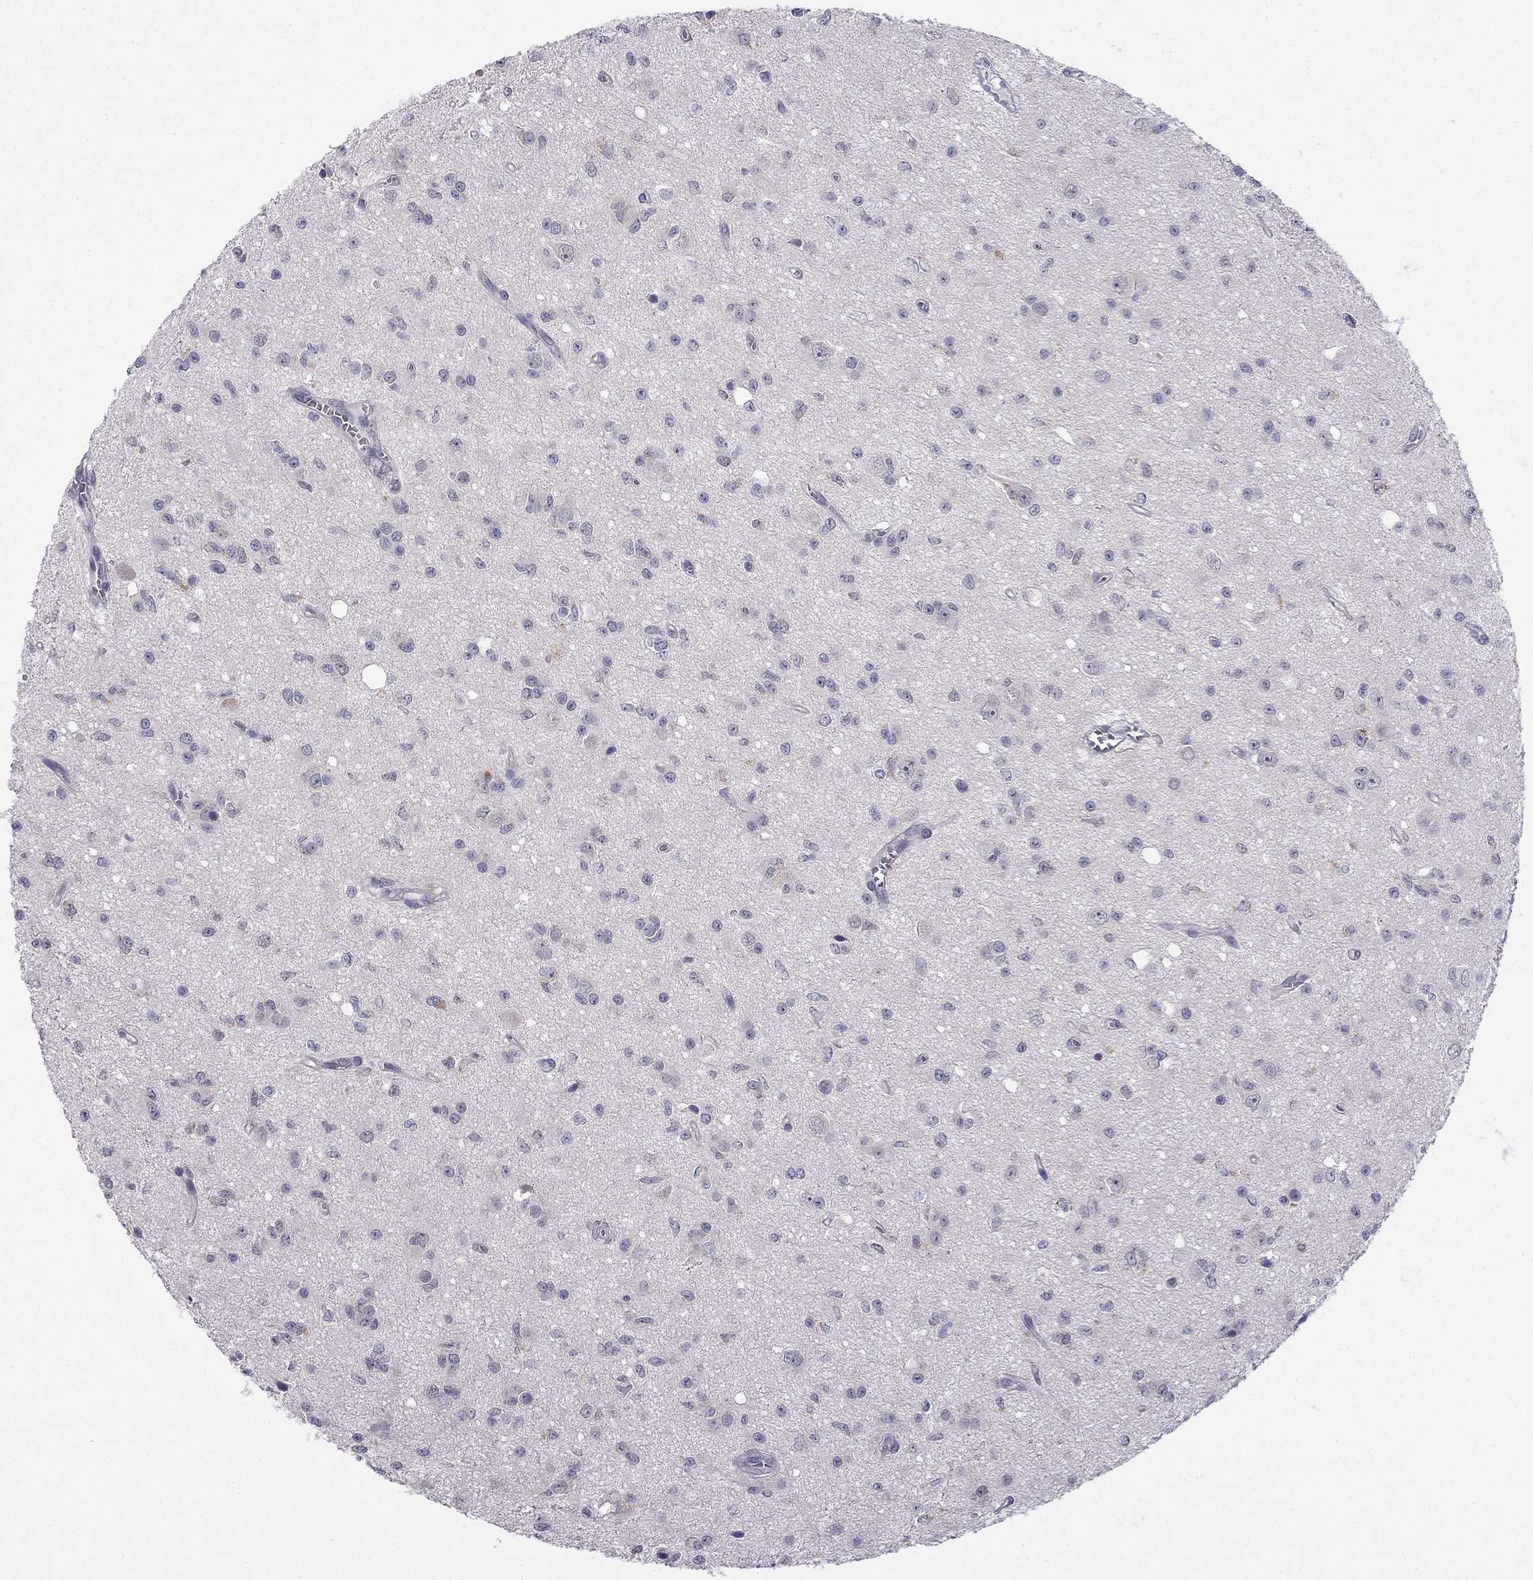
{"staining": {"intensity": "negative", "quantity": "none", "location": "none"}, "tissue": "glioma", "cell_type": "Tumor cells", "image_type": "cancer", "snomed": [{"axis": "morphology", "description": "Glioma, malignant, Low grade"}, {"axis": "topography", "description": "Brain"}], "caption": "Image shows no protein expression in tumor cells of low-grade glioma (malignant) tissue. (IHC, brightfield microscopy, high magnification).", "gene": "C5orf49", "patient": {"sex": "female", "age": 45}}